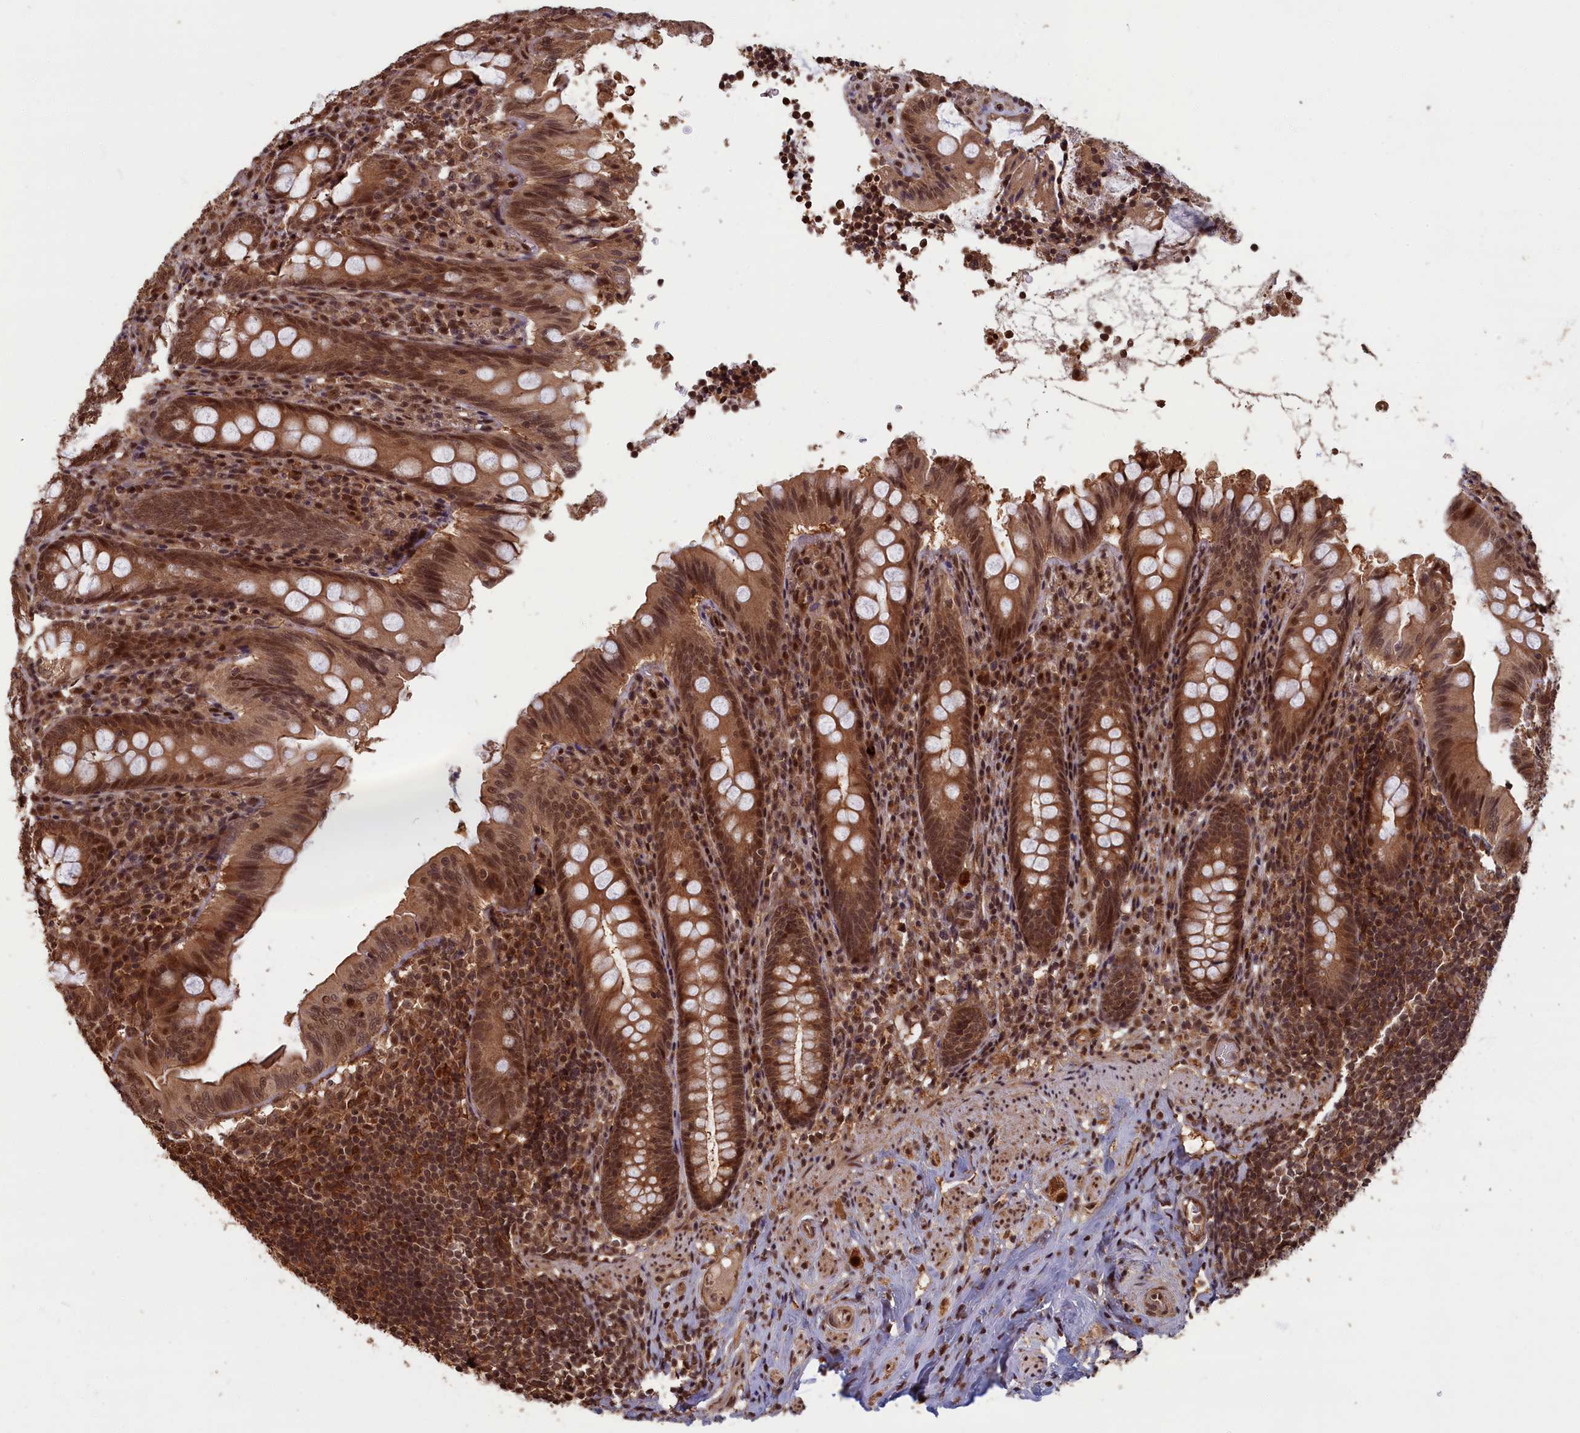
{"staining": {"intensity": "strong", "quantity": ">75%", "location": "cytoplasmic/membranous,nuclear"}, "tissue": "appendix", "cell_type": "Glandular cells", "image_type": "normal", "snomed": [{"axis": "morphology", "description": "Normal tissue, NOS"}, {"axis": "topography", "description": "Appendix"}], "caption": "IHC staining of normal appendix, which shows high levels of strong cytoplasmic/membranous,nuclear expression in about >75% of glandular cells indicating strong cytoplasmic/membranous,nuclear protein expression. The staining was performed using DAB (brown) for protein detection and nuclei were counterstained in hematoxylin (blue).", "gene": "HIF3A", "patient": {"sex": "male", "age": 55}}